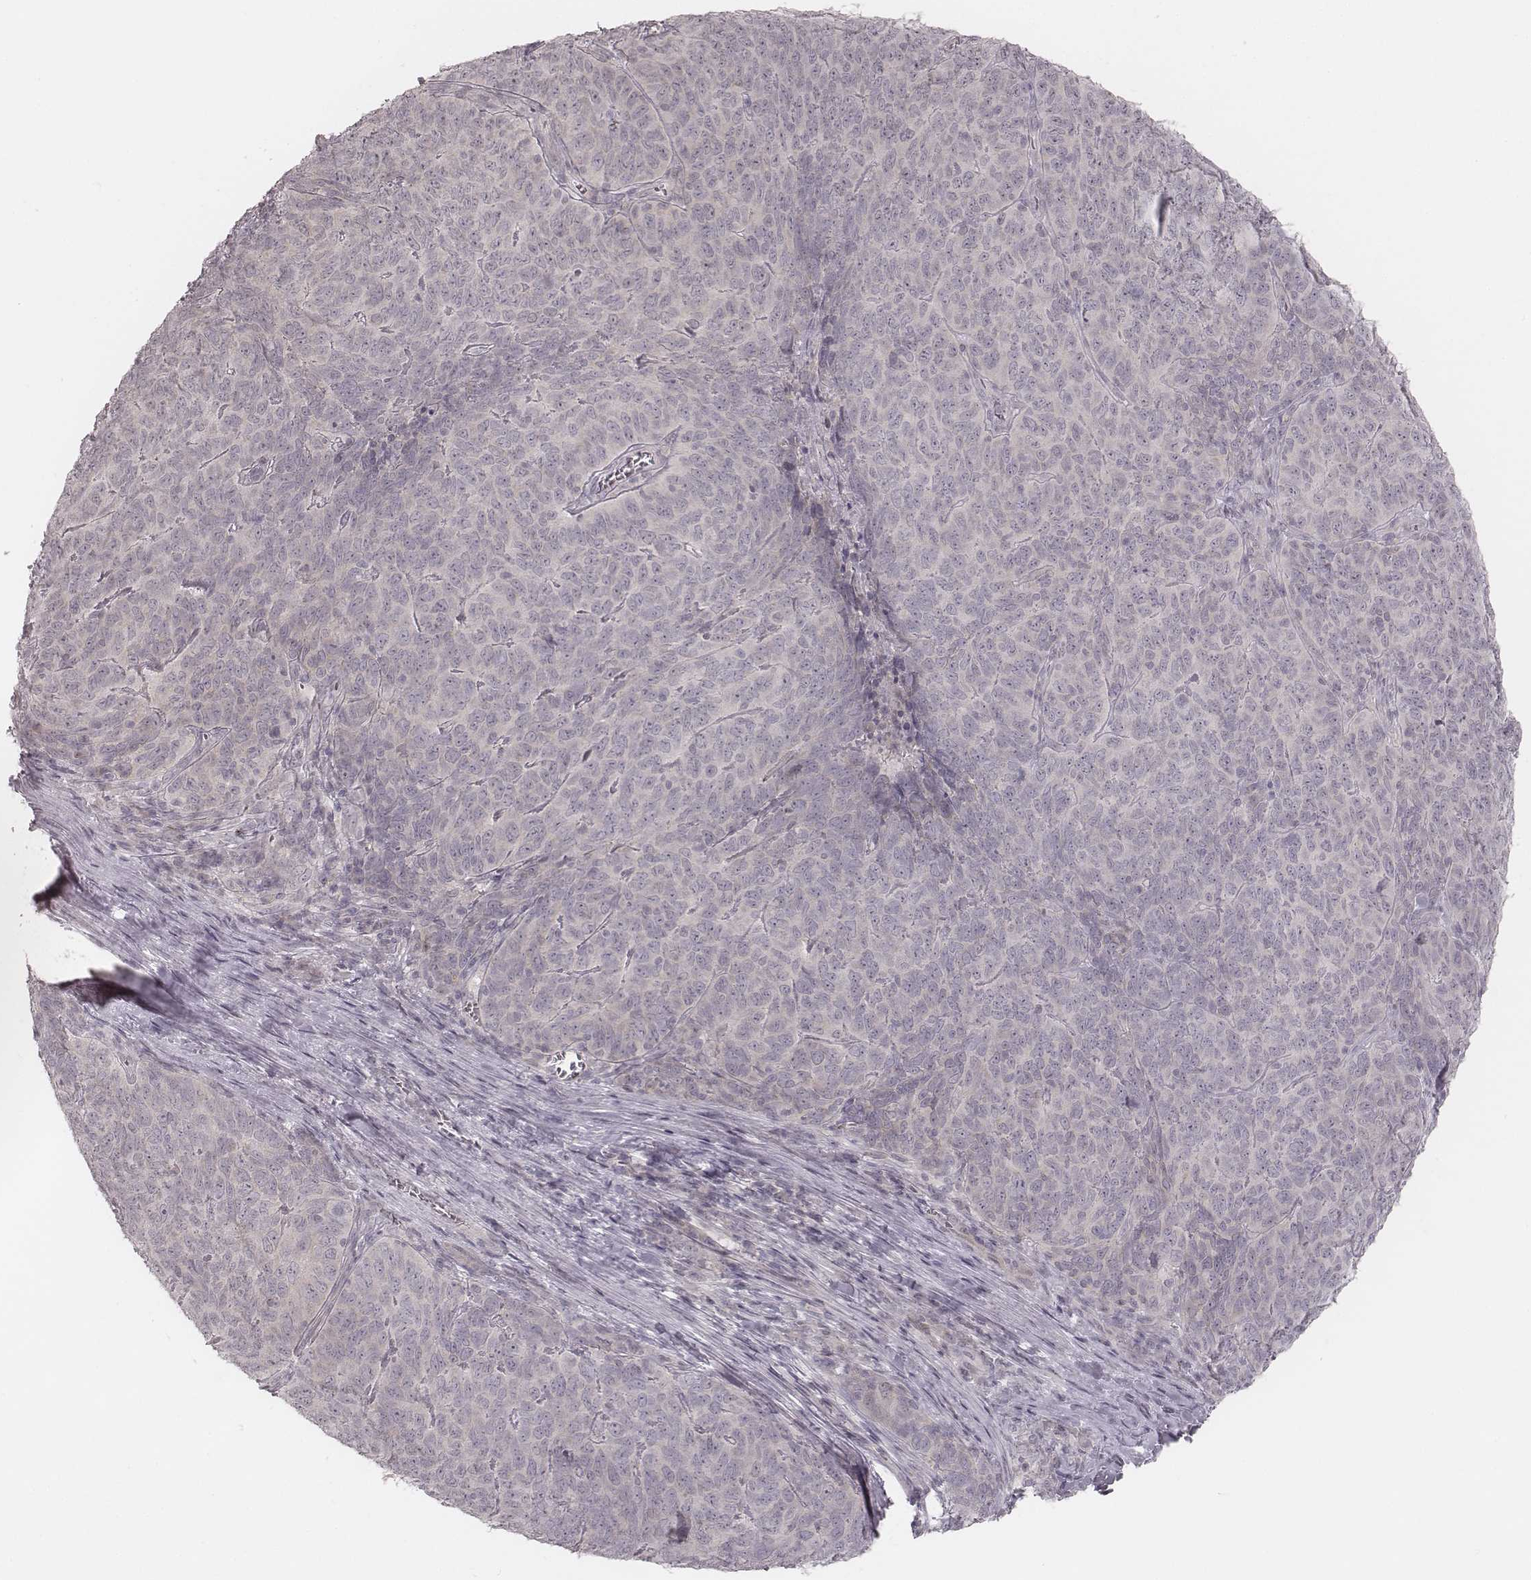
{"staining": {"intensity": "negative", "quantity": "none", "location": "none"}, "tissue": "skin cancer", "cell_type": "Tumor cells", "image_type": "cancer", "snomed": [{"axis": "morphology", "description": "Squamous cell carcinoma, NOS"}, {"axis": "topography", "description": "Skin"}, {"axis": "topography", "description": "Anal"}], "caption": "IHC of human skin cancer displays no positivity in tumor cells.", "gene": "ACACB", "patient": {"sex": "female", "age": 51}}